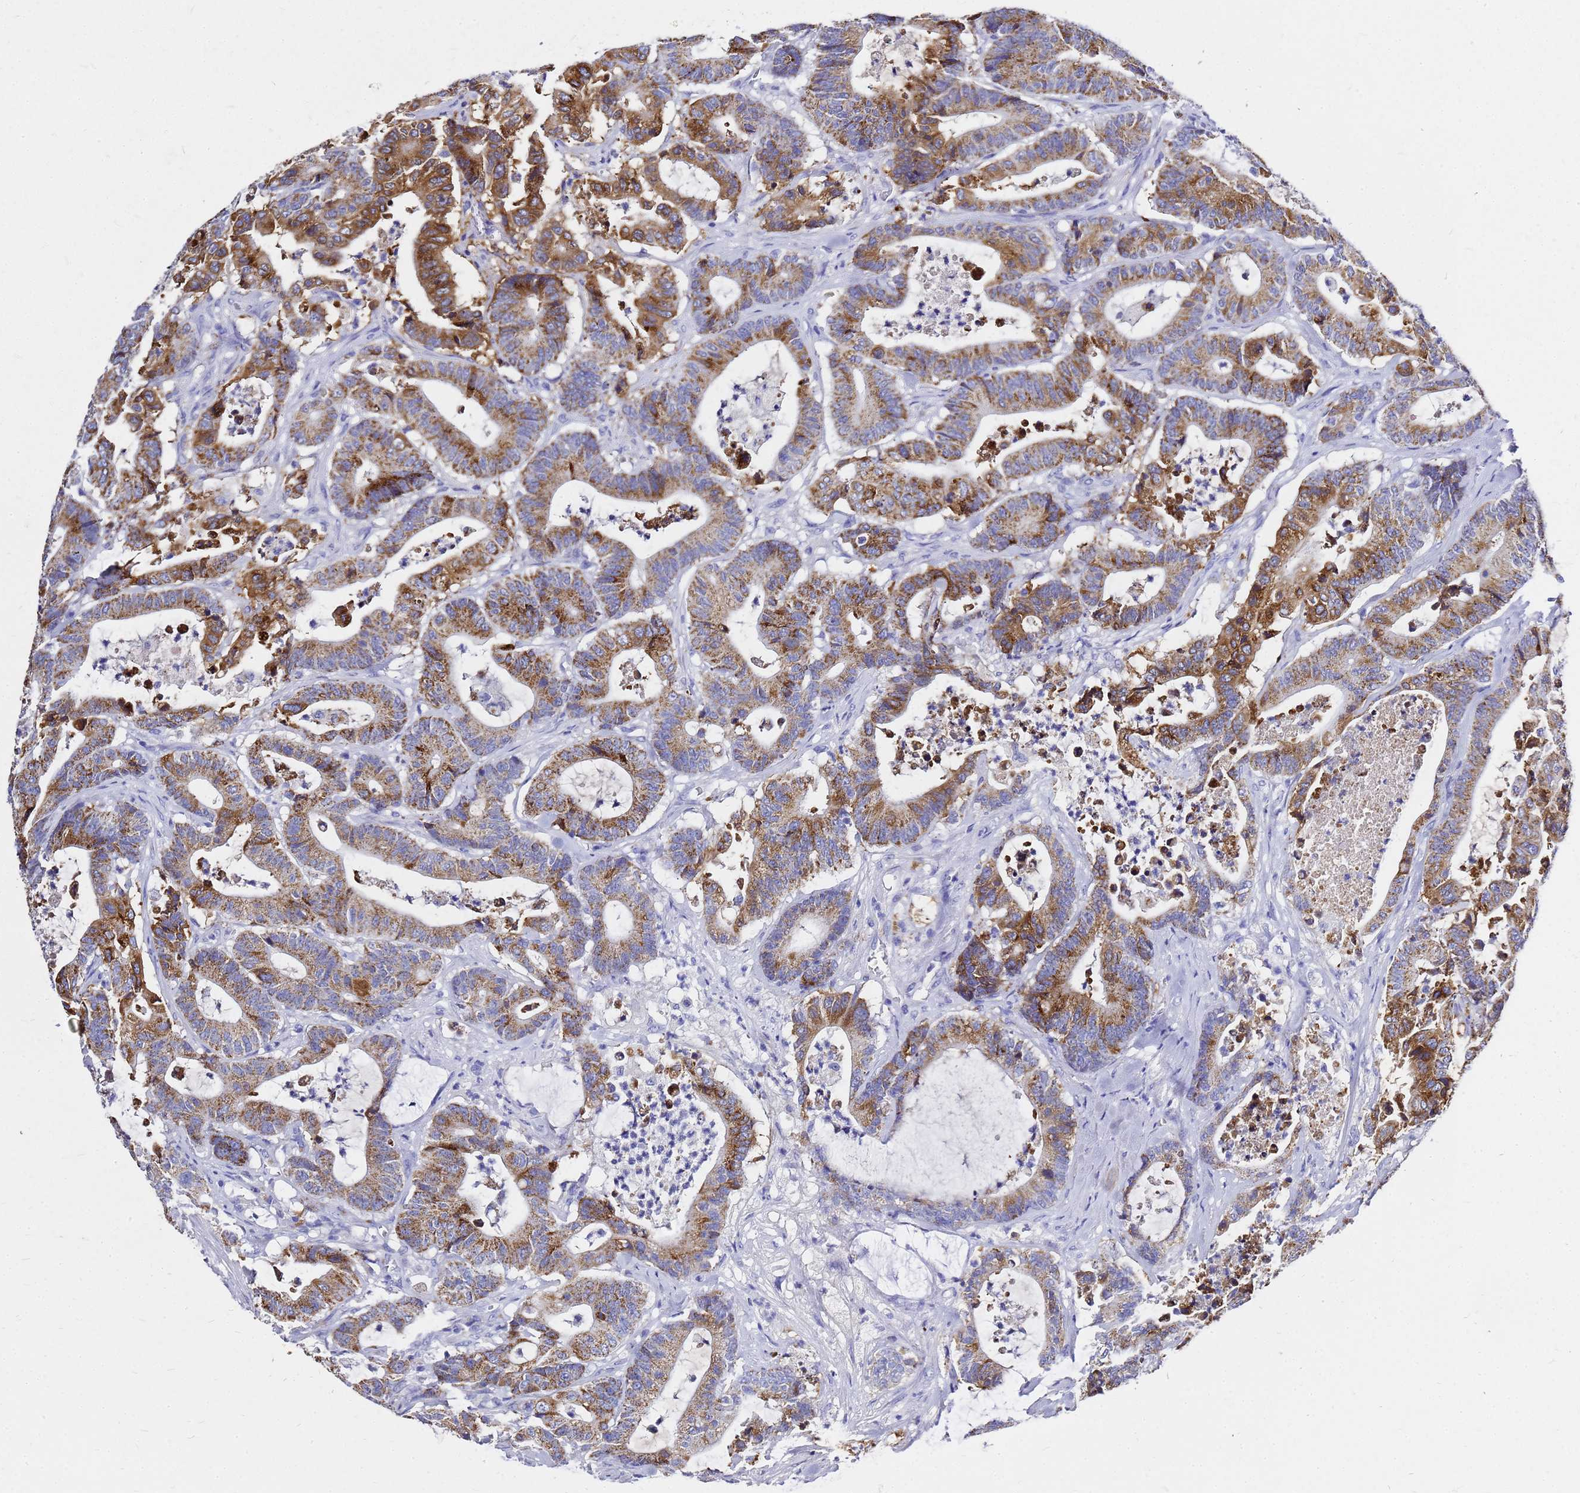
{"staining": {"intensity": "strong", "quantity": ">75%", "location": "cytoplasmic/membranous"}, "tissue": "colorectal cancer", "cell_type": "Tumor cells", "image_type": "cancer", "snomed": [{"axis": "morphology", "description": "Adenocarcinoma, NOS"}, {"axis": "topography", "description": "Colon"}], "caption": "Immunohistochemistry (IHC) staining of adenocarcinoma (colorectal), which exhibits high levels of strong cytoplasmic/membranous positivity in approximately >75% of tumor cells indicating strong cytoplasmic/membranous protein expression. The staining was performed using DAB (3,3'-diaminobenzidine) (brown) for protein detection and nuclei were counterstained in hematoxylin (blue).", "gene": "OR52E2", "patient": {"sex": "female", "age": 84}}